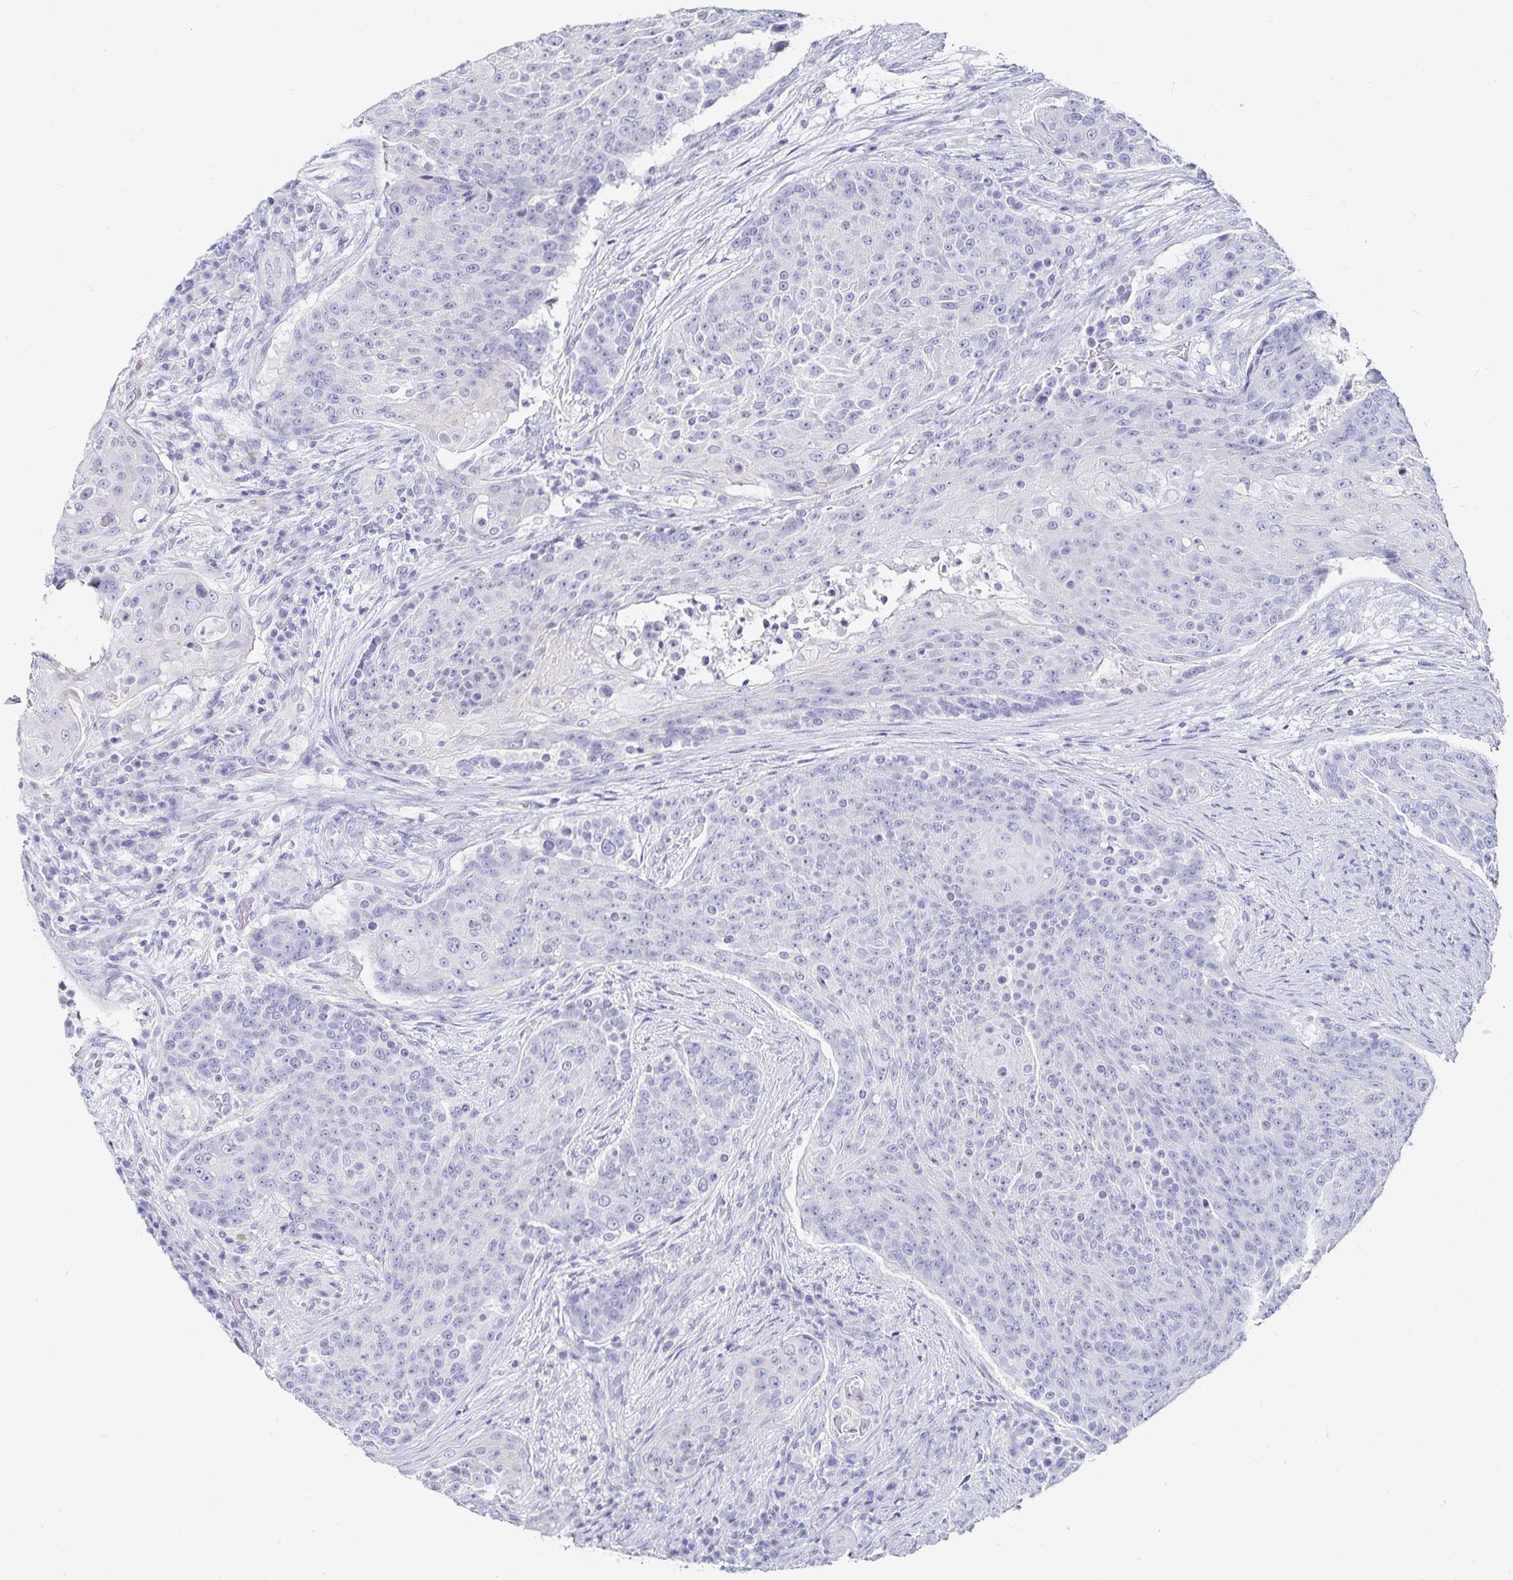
{"staining": {"intensity": "negative", "quantity": "none", "location": "none"}, "tissue": "urothelial cancer", "cell_type": "Tumor cells", "image_type": "cancer", "snomed": [{"axis": "morphology", "description": "Urothelial carcinoma, High grade"}, {"axis": "topography", "description": "Urinary bladder"}], "caption": "This is a micrograph of immunohistochemistry staining of high-grade urothelial carcinoma, which shows no positivity in tumor cells. Brightfield microscopy of immunohistochemistry (IHC) stained with DAB (brown) and hematoxylin (blue), captured at high magnification.", "gene": "TNIP1", "patient": {"sex": "female", "age": 63}}